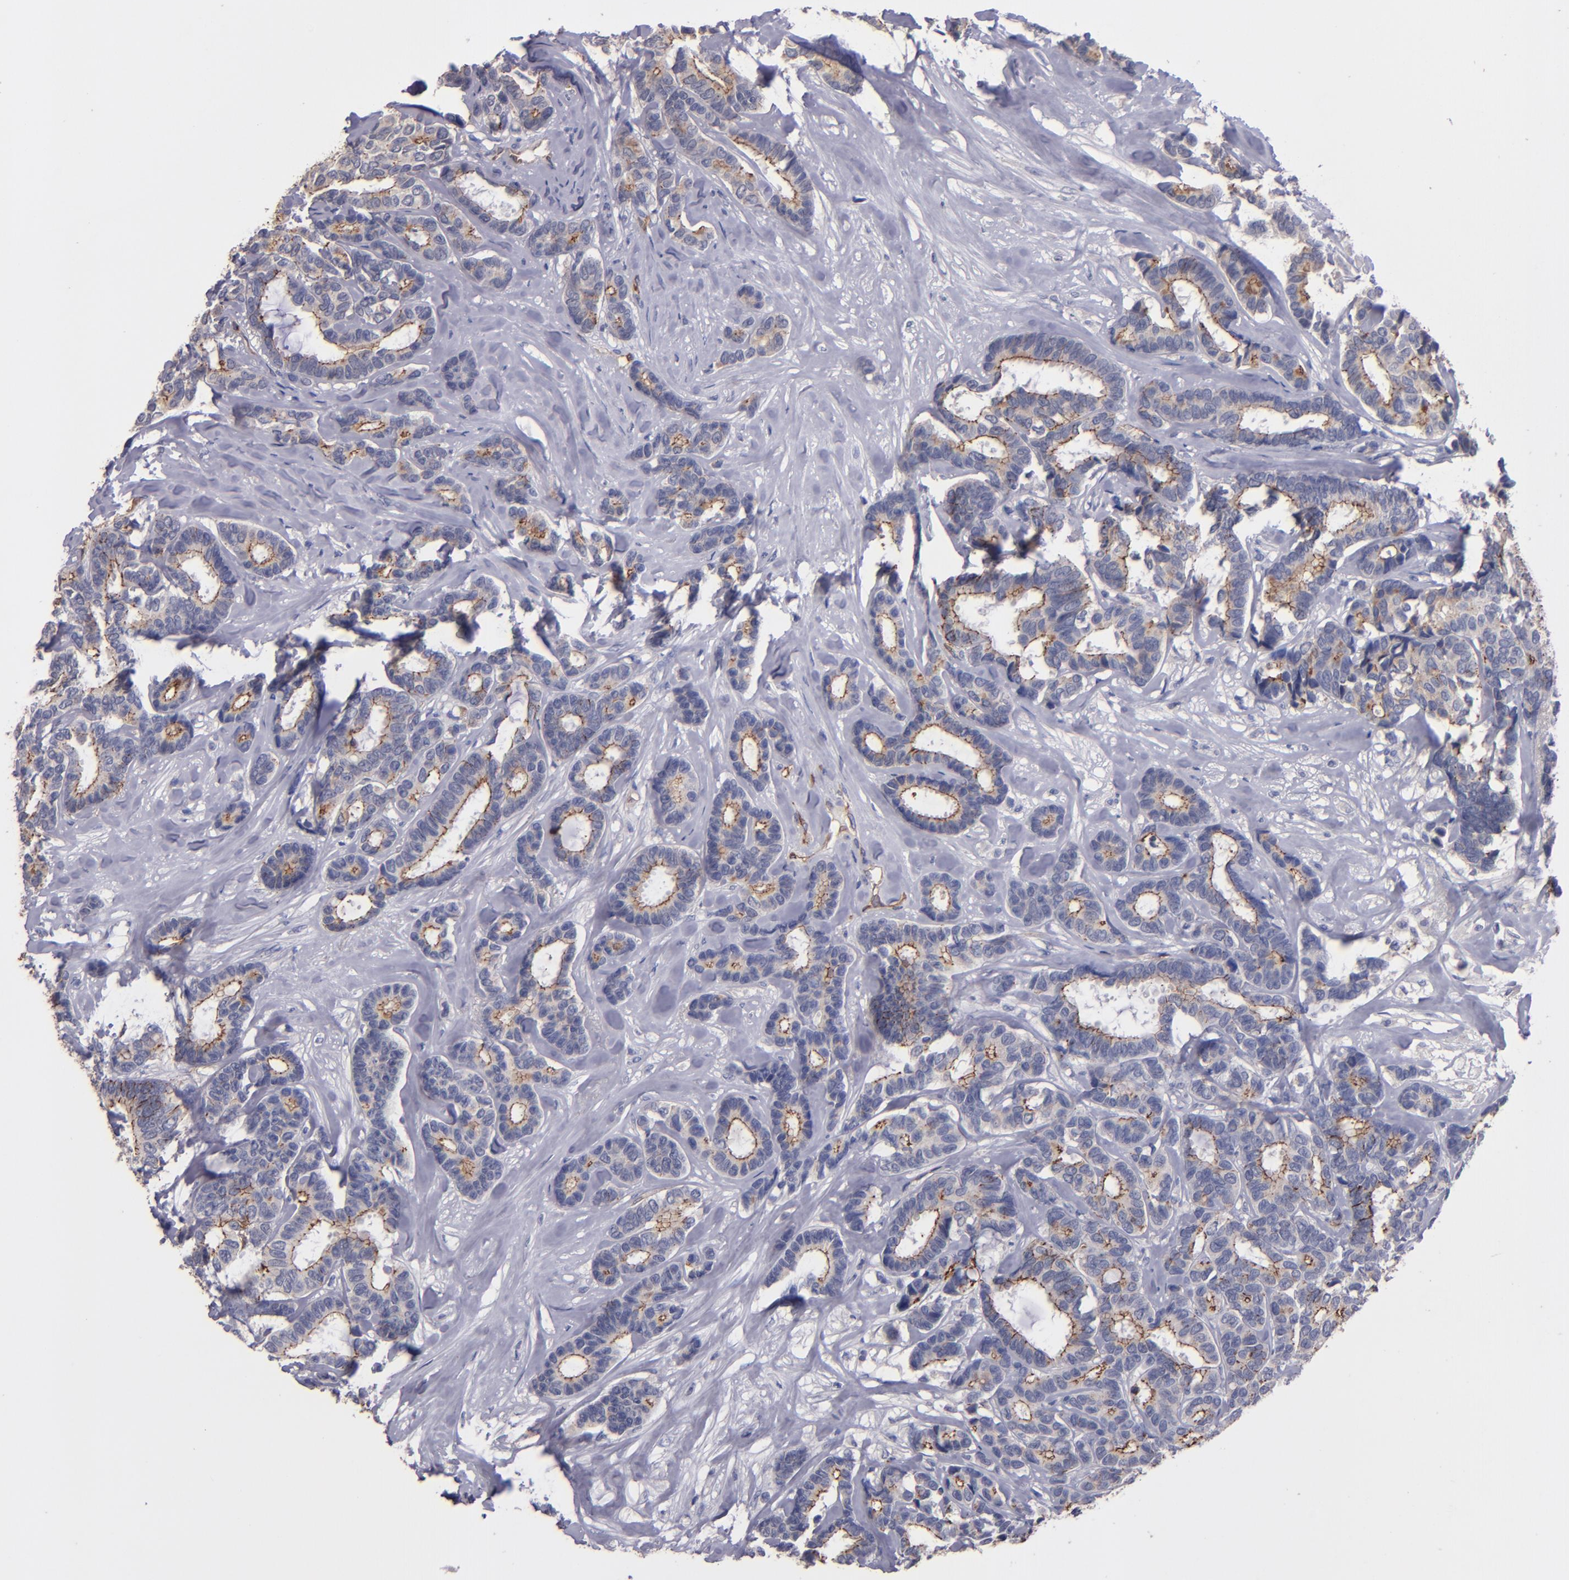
{"staining": {"intensity": "moderate", "quantity": "25%-75%", "location": "cytoplasmic/membranous"}, "tissue": "breast cancer", "cell_type": "Tumor cells", "image_type": "cancer", "snomed": [{"axis": "morphology", "description": "Duct carcinoma"}, {"axis": "topography", "description": "Breast"}], "caption": "The photomicrograph shows immunohistochemical staining of breast cancer (infiltrating ductal carcinoma). There is moderate cytoplasmic/membranous positivity is present in about 25%-75% of tumor cells. (DAB = brown stain, brightfield microscopy at high magnification).", "gene": "CLDN5", "patient": {"sex": "female", "age": 87}}